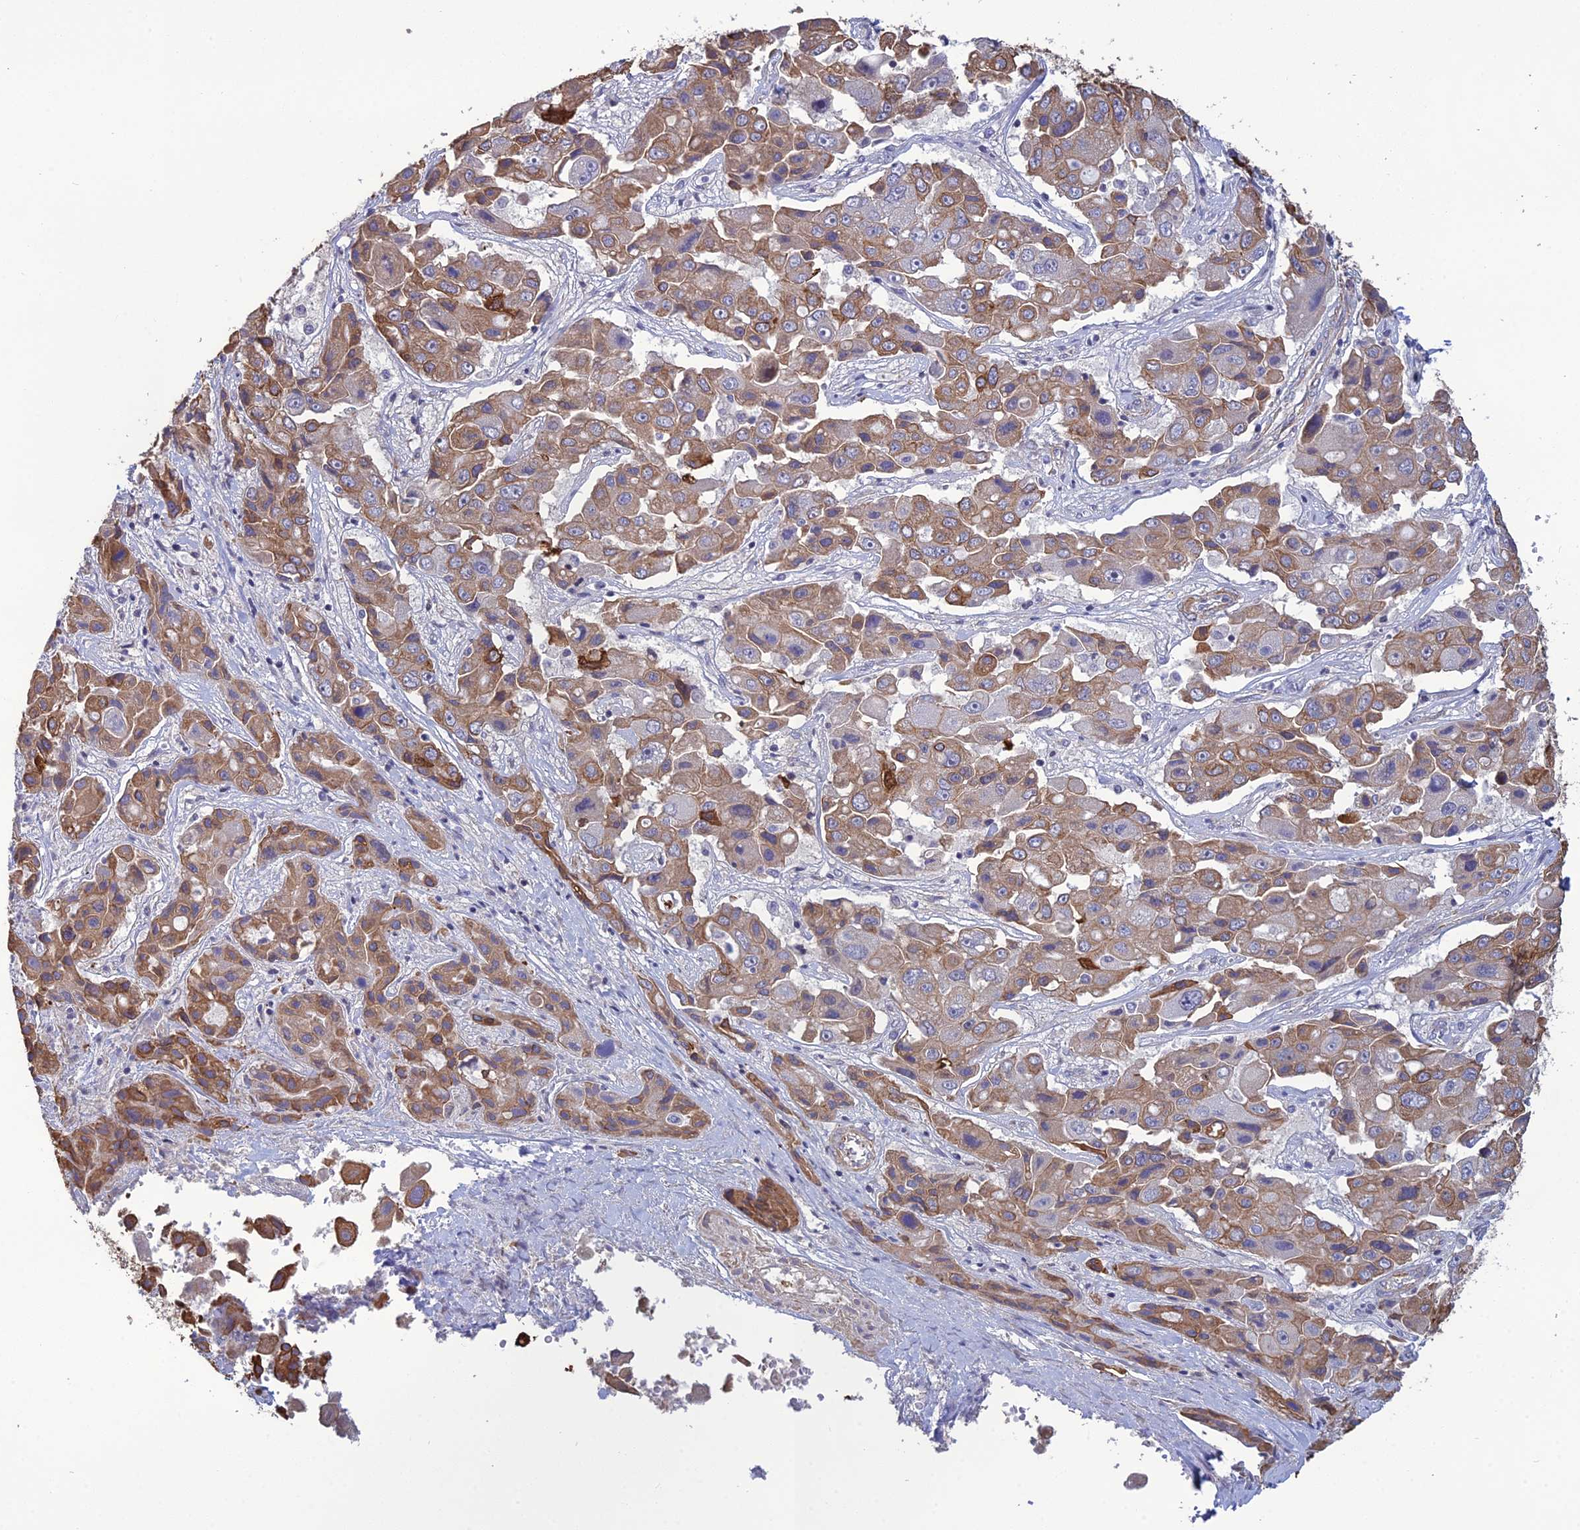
{"staining": {"intensity": "moderate", "quantity": ">75%", "location": "cytoplasmic/membranous"}, "tissue": "liver cancer", "cell_type": "Tumor cells", "image_type": "cancer", "snomed": [{"axis": "morphology", "description": "Cholangiocarcinoma"}, {"axis": "topography", "description": "Liver"}], "caption": "A medium amount of moderate cytoplasmic/membranous staining is seen in about >75% of tumor cells in cholangiocarcinoma (liver) tissue.", "gene": "LZTS2", "patient": {"sex": "male", "age": 67}}